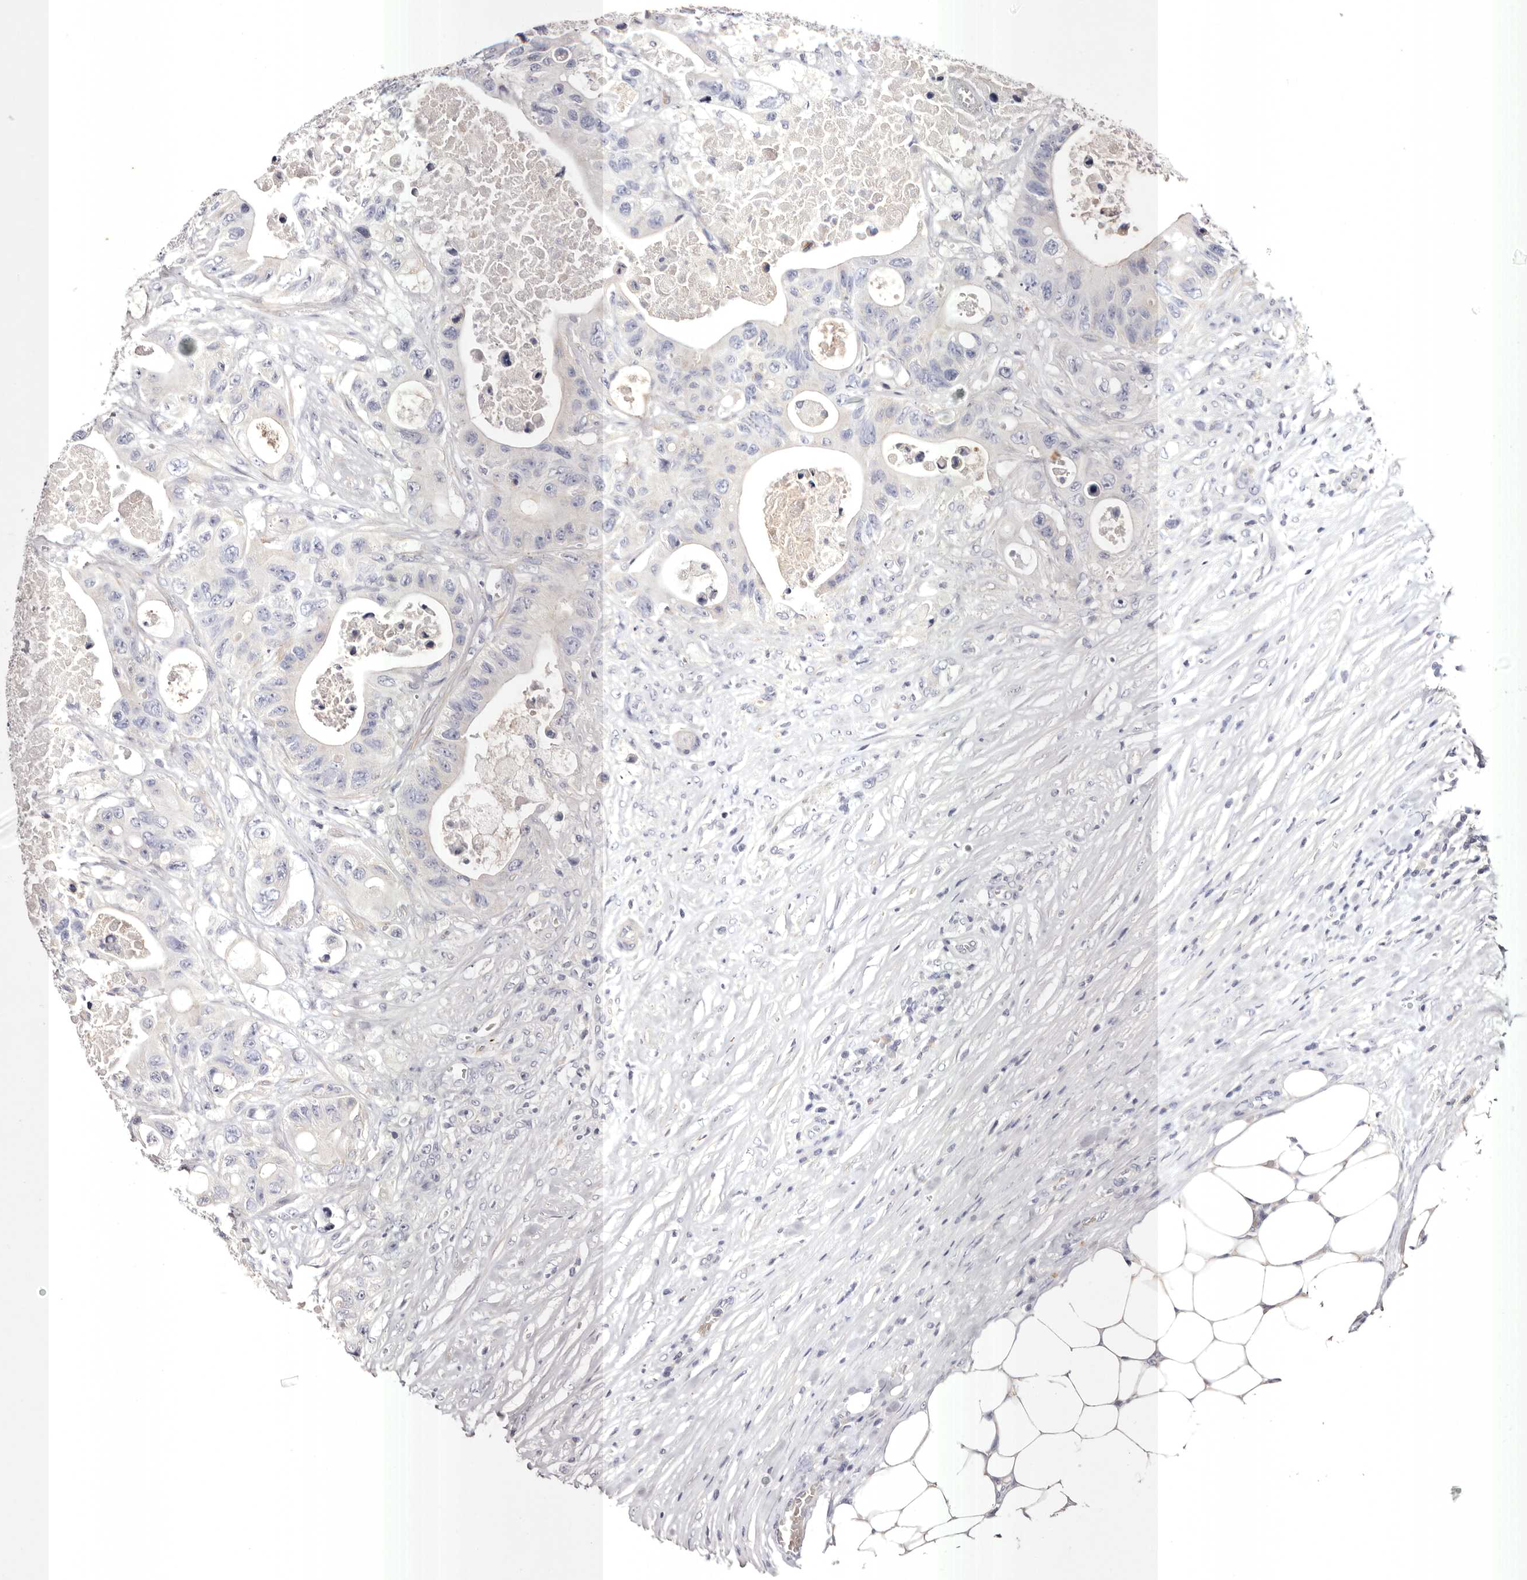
{"staining": {"intensity": "negative", "quantity": "none", "location": "none"}, "tissue": "colorectal cancer", "cell_type": "Tumor cells", "image_type": "cancer", "snomed": [{"axis": "morphology", "description": "Adenocarcinoma, NOS"}, {"axis": "topography", "description": "Colon"}], "caption": "Tumor cells are negative for protein expression in human adenocarcinoma (colorectal). The staining is performed using DAB (3,3'-diaminobenzidine) brown chromogen with nuclei counter-stained in using hematoxylin.", "gene": "S1PR5", "patient": {"sex": "female", "age": 46}}